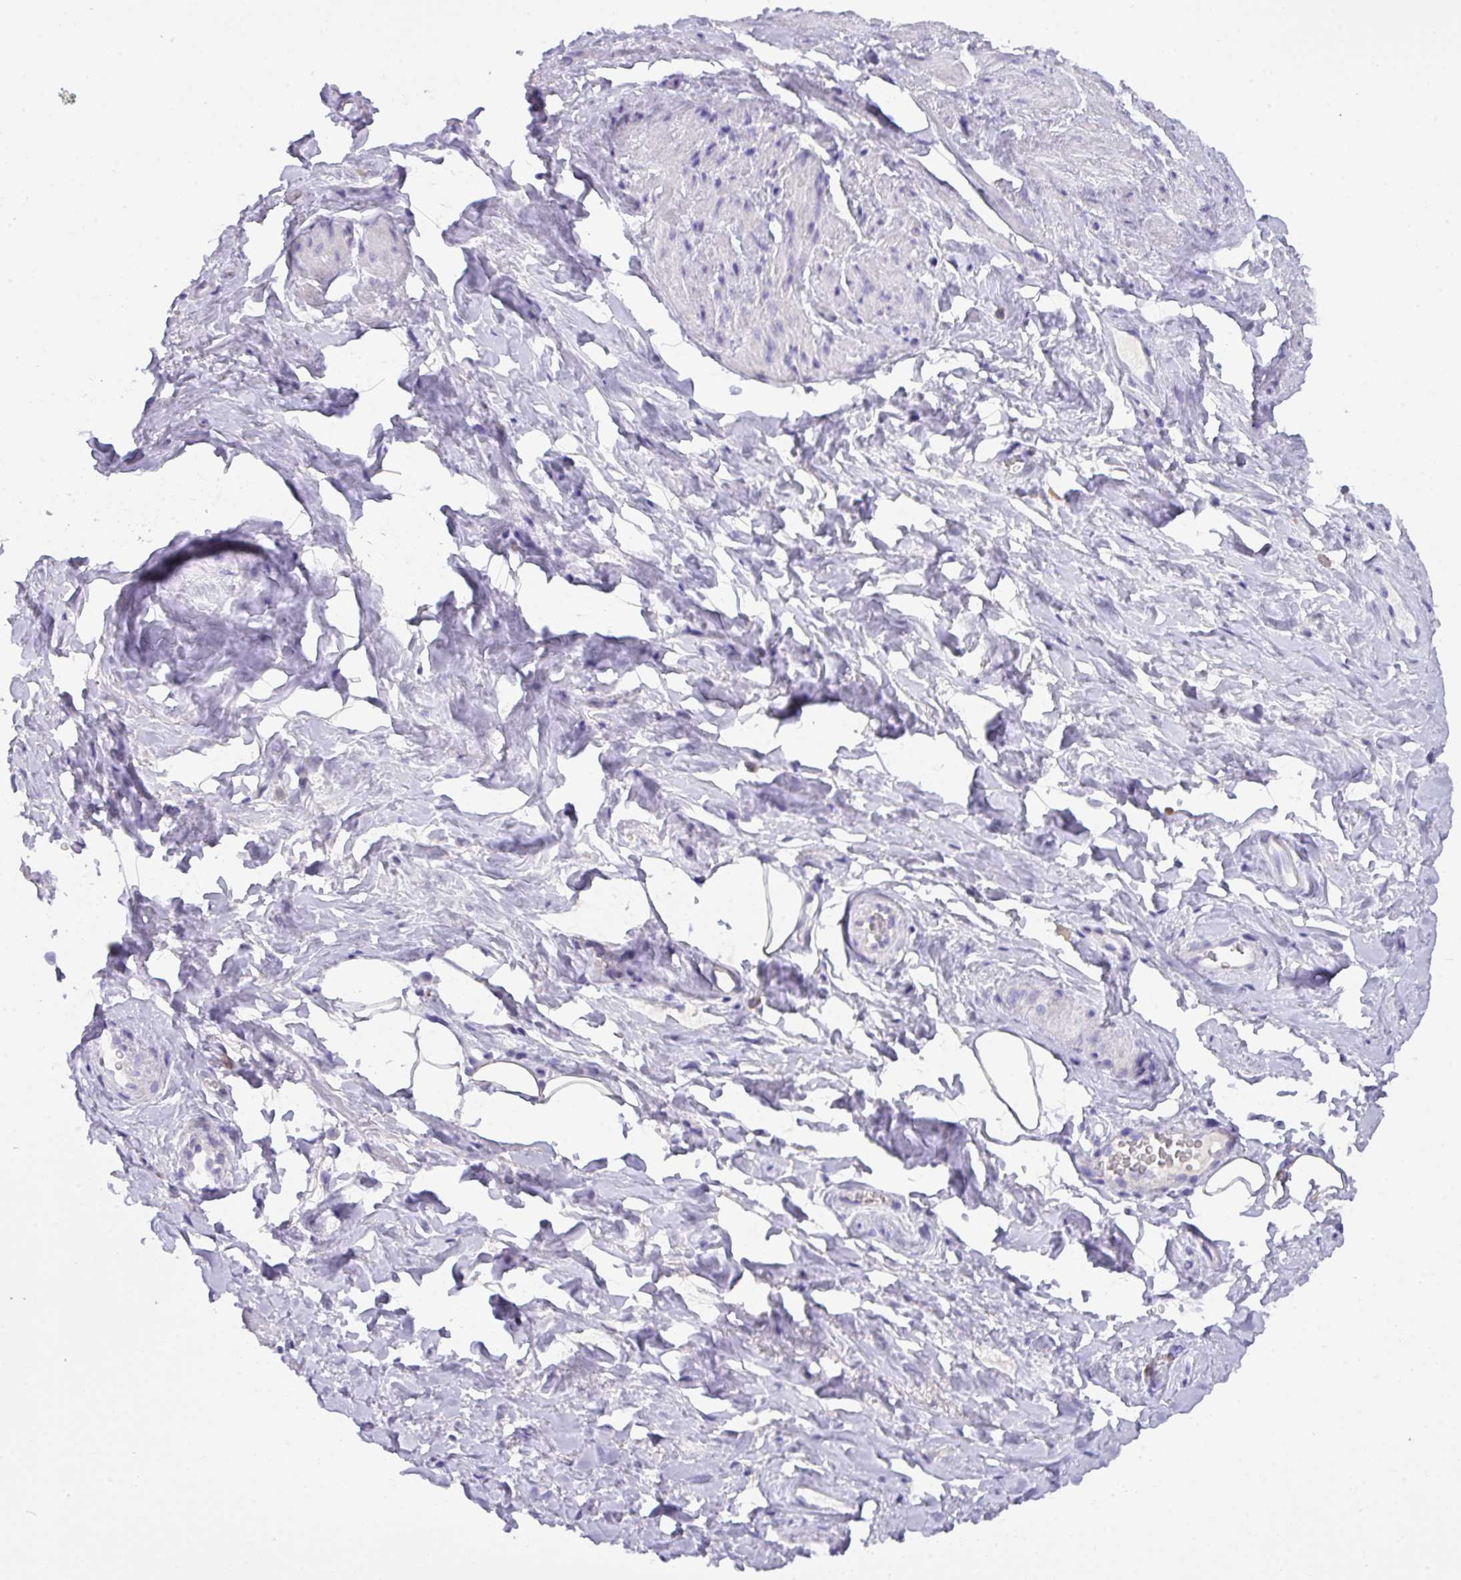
{"staining": {"intensity": "negative", "quantity": "none", "location": "none"}, "tissue": "smooth muscle", "cell_type": "Smooth muscle cells", "image_type": "normal", "snomed": [{"axis": "morphology", "description": "Normal tissue, NOS"}, {"axis": "topography", "description": "Smooth muscle"}, {"axis": "topography", "description": "Peripheral nerve tissue"}], "caption": "Unremarkable smooth muscle was stained to show a protein in brown. There is no significant expression in smooth muscle cells.", "gene": "MRM2", "patient": {"sex": "male", "age": 69}}